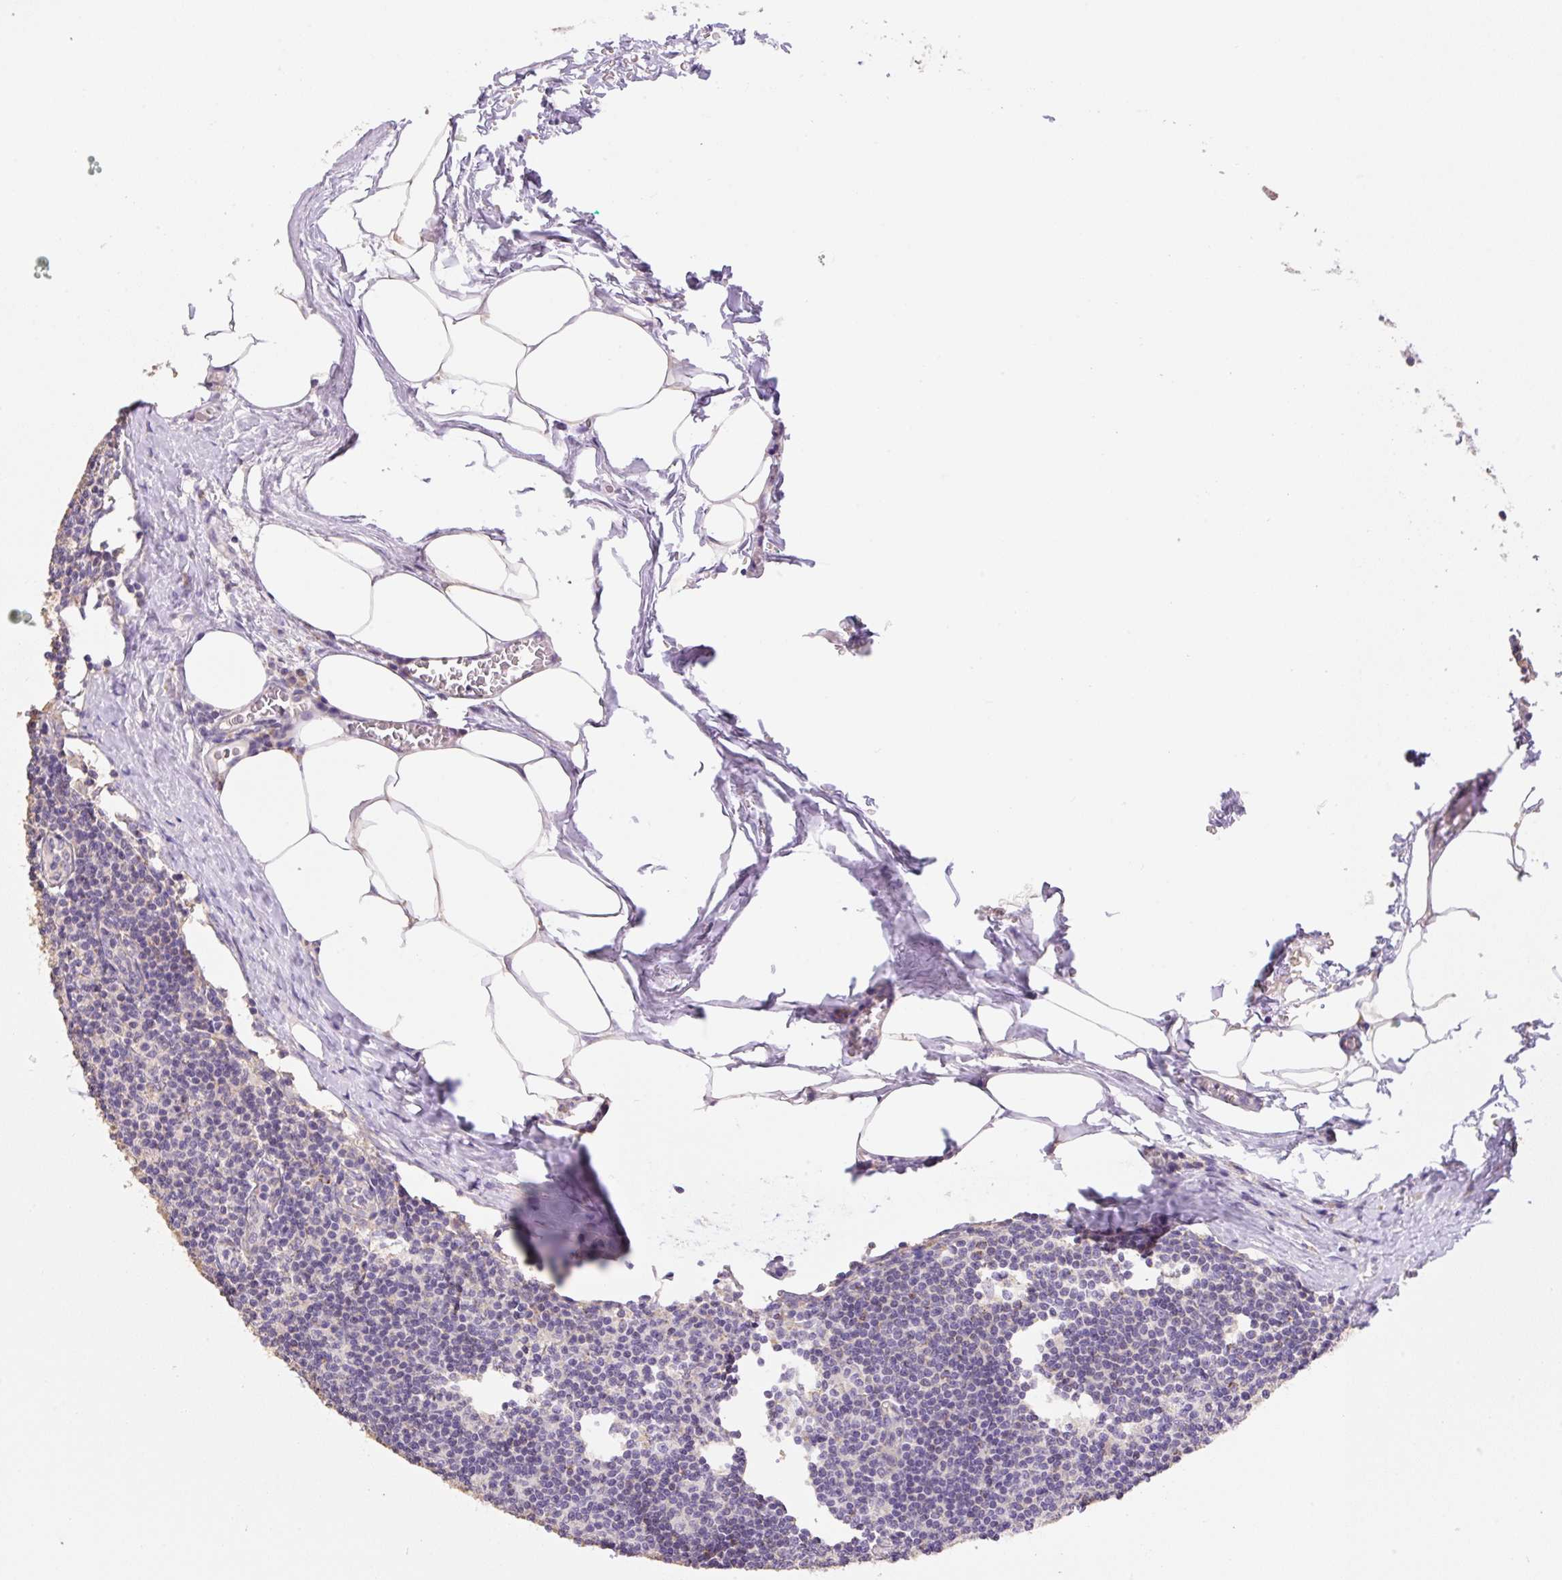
{"staining": {"intensity": "negative", "quantity": "none", "location": "none"}, "tissue": "lymph node", "cell_type": "Germinal center cells", "image_type": "normal", "snomed": [{"axis": "morphology", "description": "Normal tissue, NOS"}, {"axis": "topography", "description": "Lymph node"}], "caption": "Immunohistochemistry (IHC) image of normal lymph node: human lymph node stained with DAB (3,3'-diaminobenzidine) demonstrates no significant protein positivity in germinal center cells. (DAB immunohistochemistry visualized using brightfield microscopy, high magnification).", "gene": "COPZ2", "patient": {"sex": "female", "age": 59}}